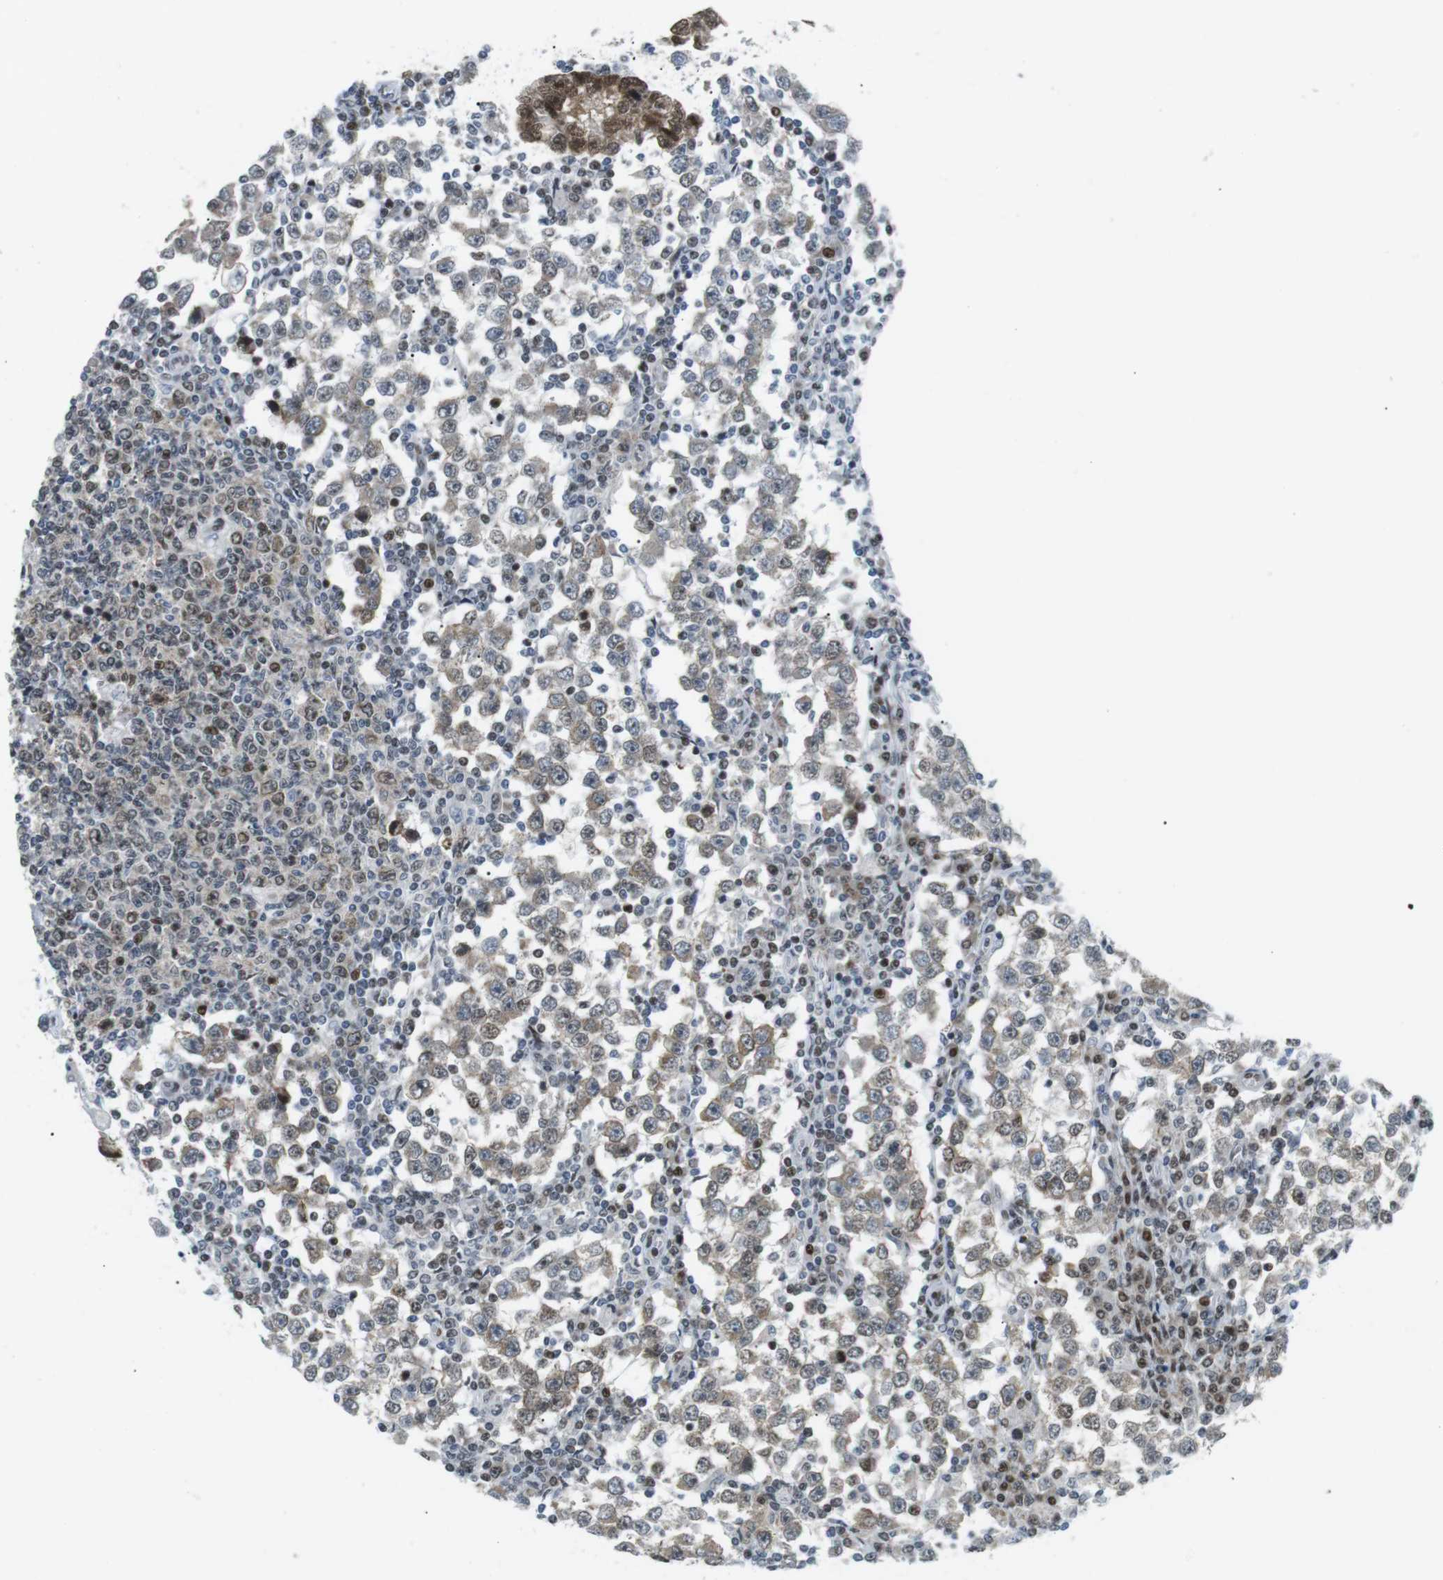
{"staining": {"intensity": "weak", "quantity": ">75%", "location": "cytoplasmic/membranous"}, "tissue": "testis cancer", "cell_type": "Tumor cells", "image_type": "cancer", "snomed": [{"axis": "morphology", "description": "Seminoma, NOS"}, {"axis": "topography", "description": "Testis"}], "caption": "Protein expression analysis of human seminoma (testis) reveals weak cytoplasmic/membranous positivity in approximately >75% of tumor cells.", "gene": "CDC27", "patient": {"sex": "male", "age": 65}}